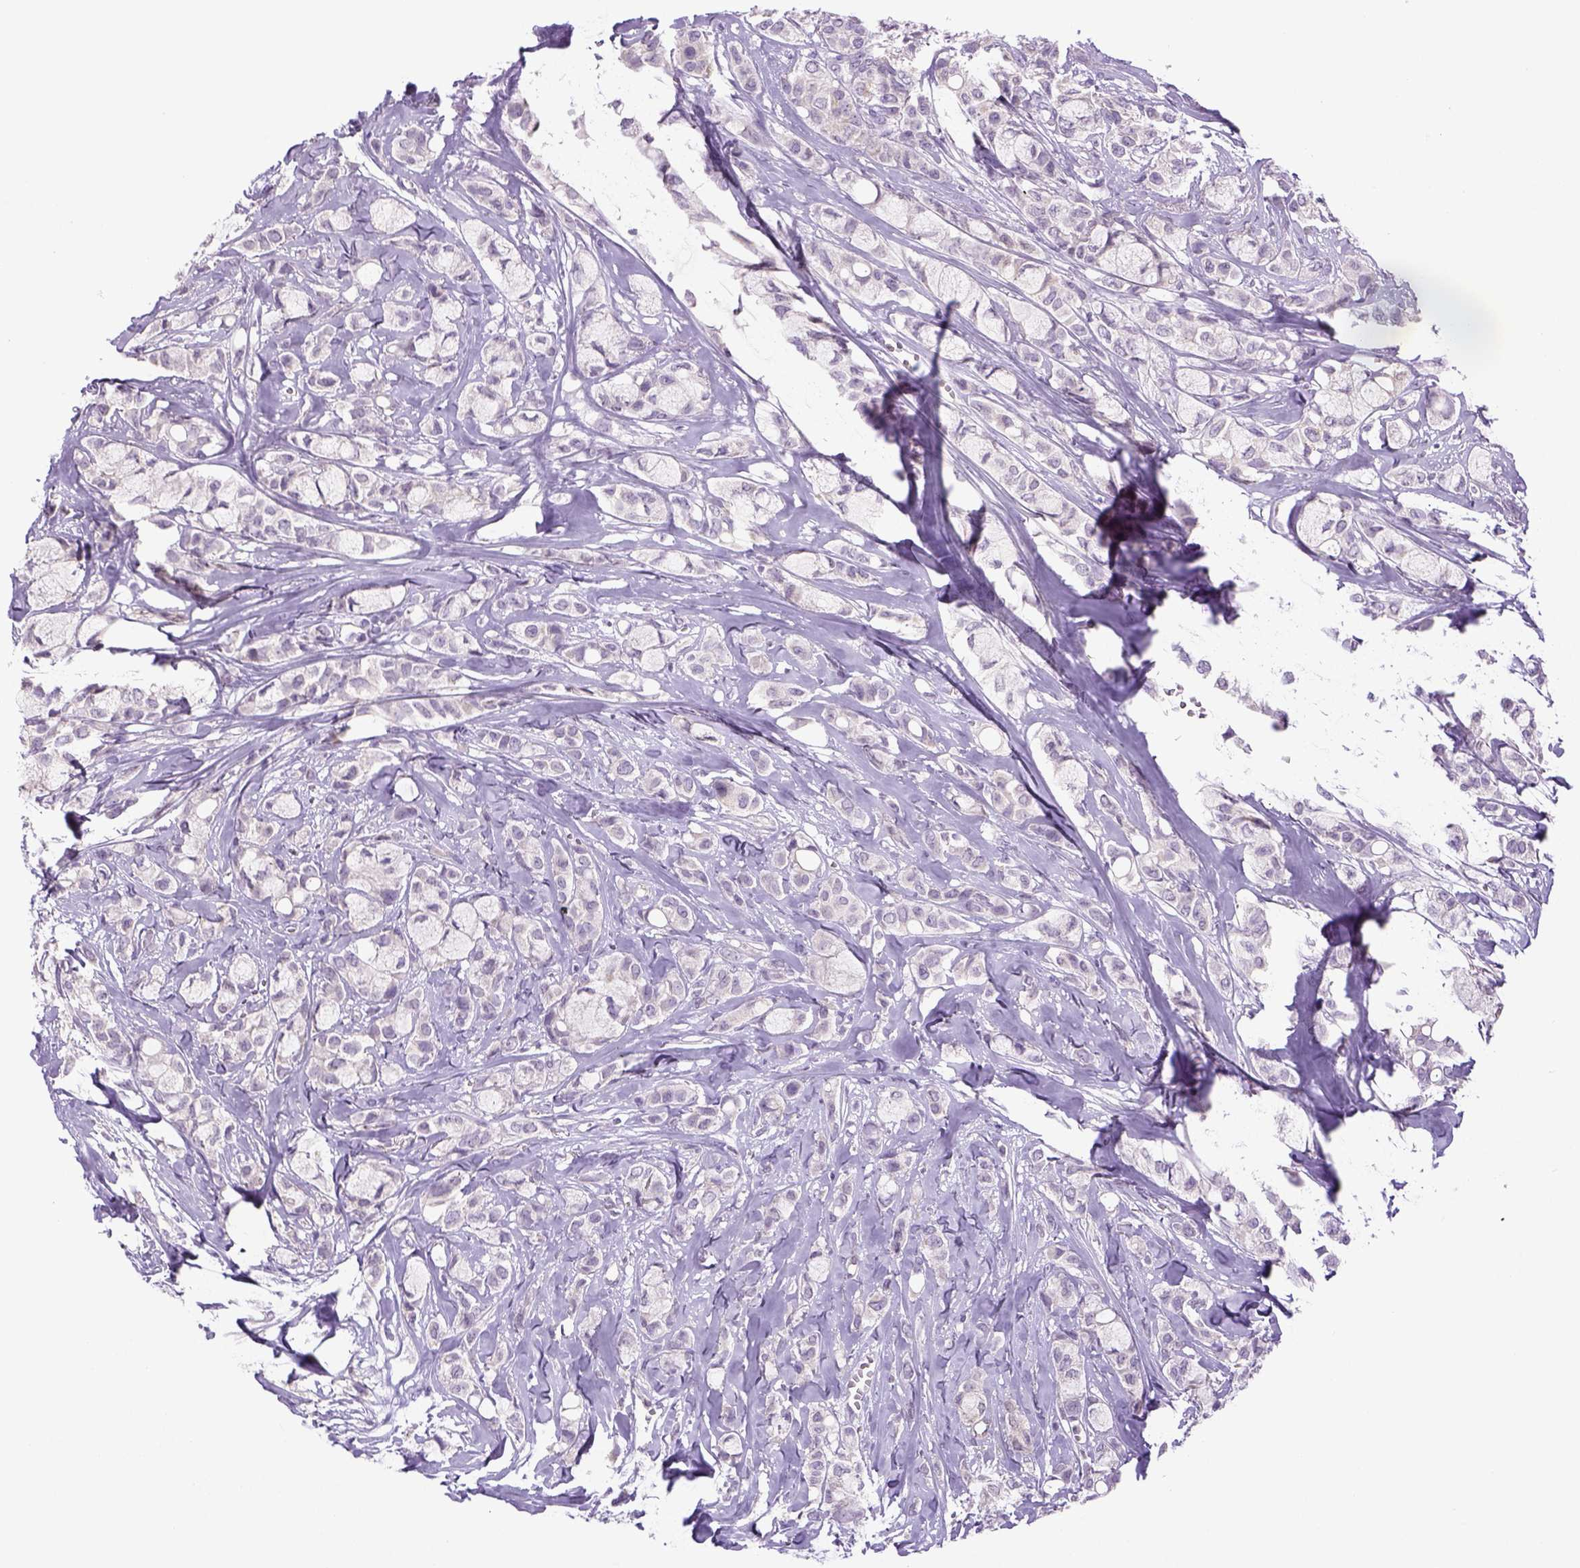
{"staining": {"intensity": "negative", "quantity": "none", "location": "none"}, "tissue": "breast cancer", "cell_type": "Tumor cells", "image_type": "cancer", "snomed": [{"axis": "morphology", "description": "Duct carcinoma"}, {"axis": "topography", "description": "Breast"}], "caption": "Histopathology image shows no significant protein expression in tumor cells of breast cancer.", "gene": "DBH", "patient": {"sex": "female", "age": 85}}